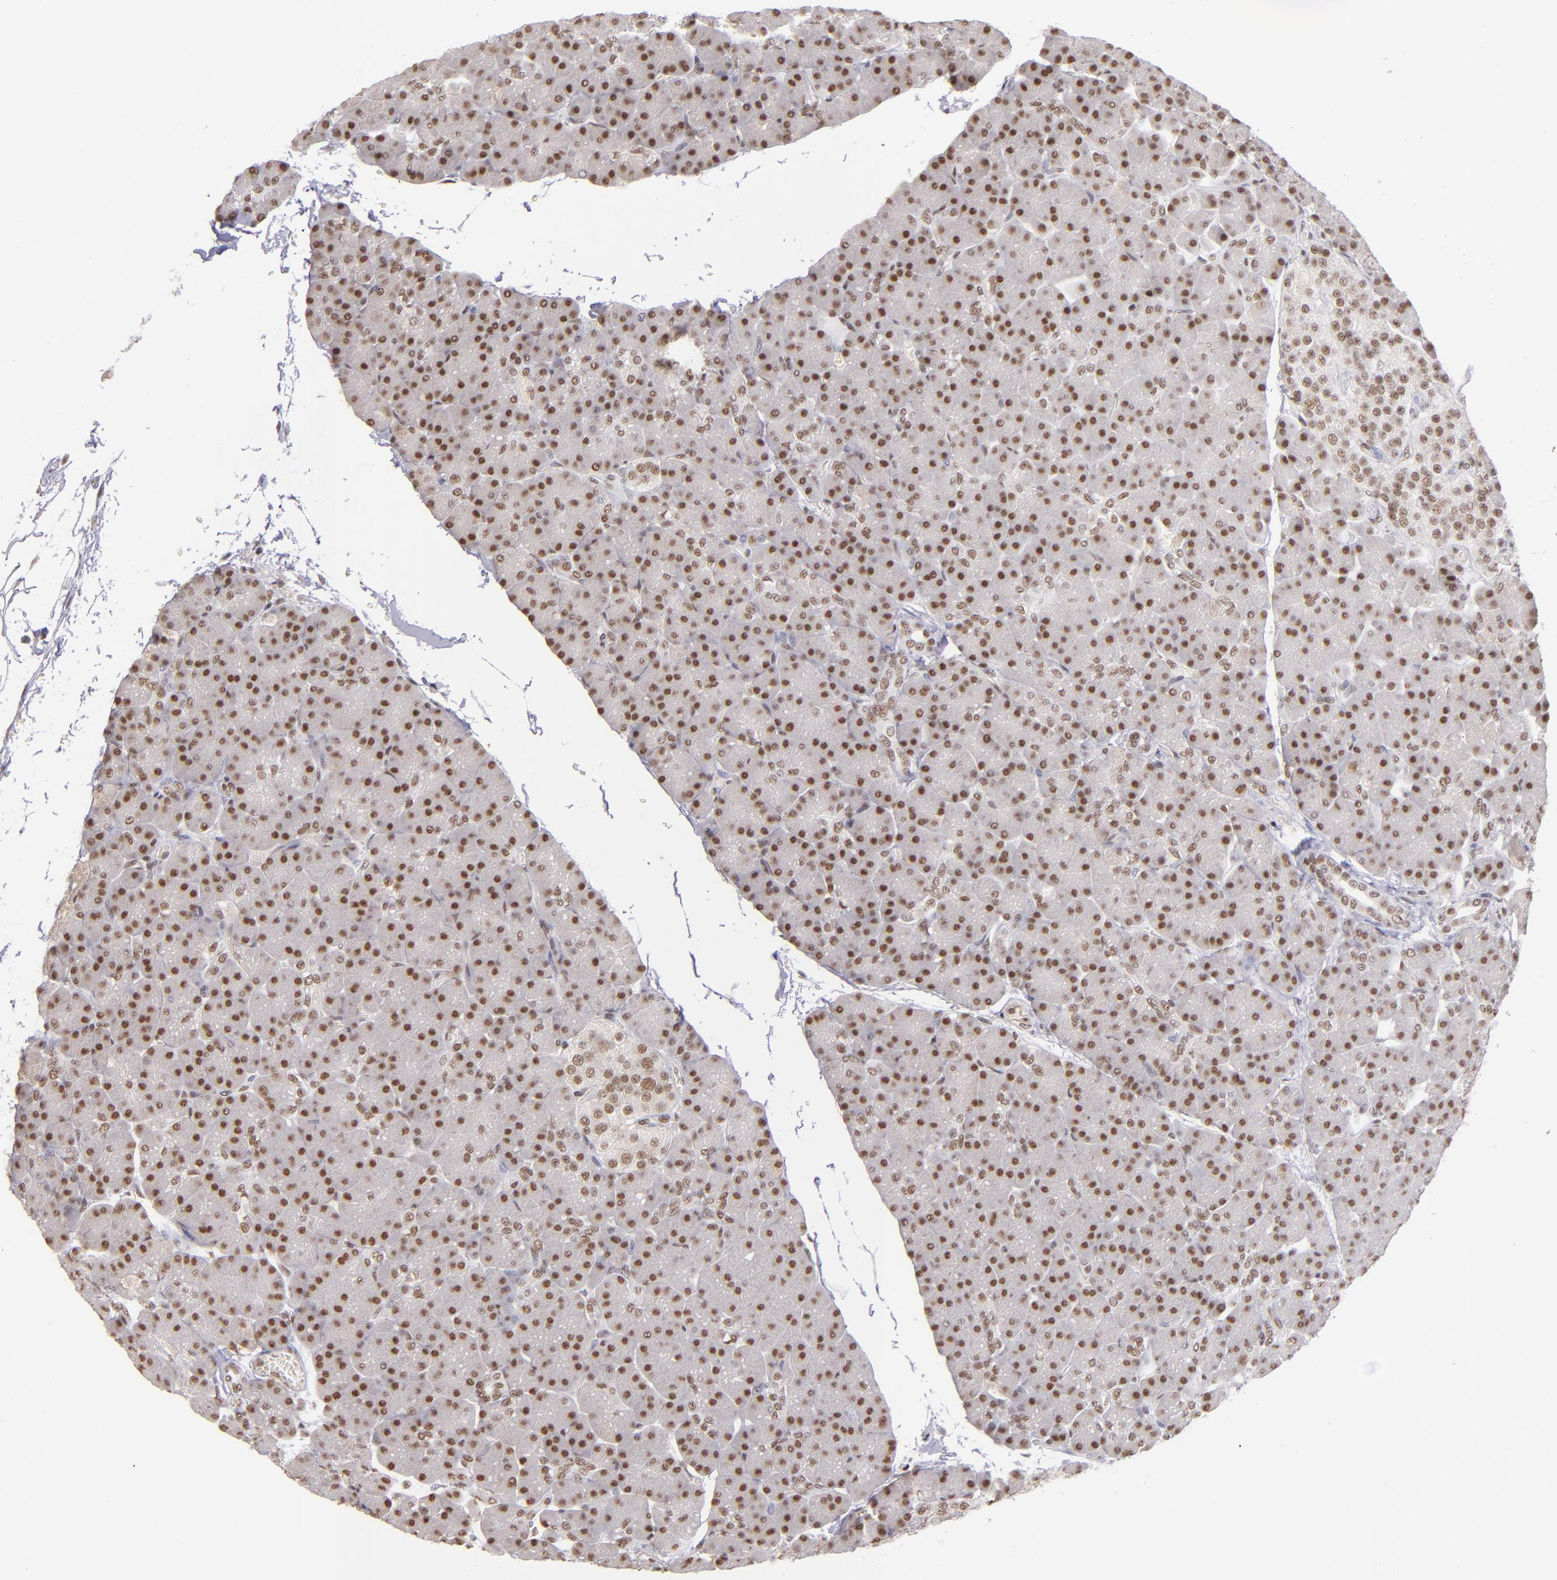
{"staining": {"intensity": "moderate", "quantity": ">75%", "location": "nuclear"}, "tissue": "pancreas", "cell_type": "Exocrine glandular cells", "image_type": "normal", "snomed": [{"axis": "morphology", "description": "Normal tissue, NOS"}, {"axis": "topography", "description": "Pancreas"}], "caption": "Protein staining displays moderate nuclear expression in approximately >75% of exocrine glandular cells in normal pancreas. (IHC, brightfield microscopy, high magnification).", "gene": "ZNF148", "patient": {"sex": "female", "age": 43}}